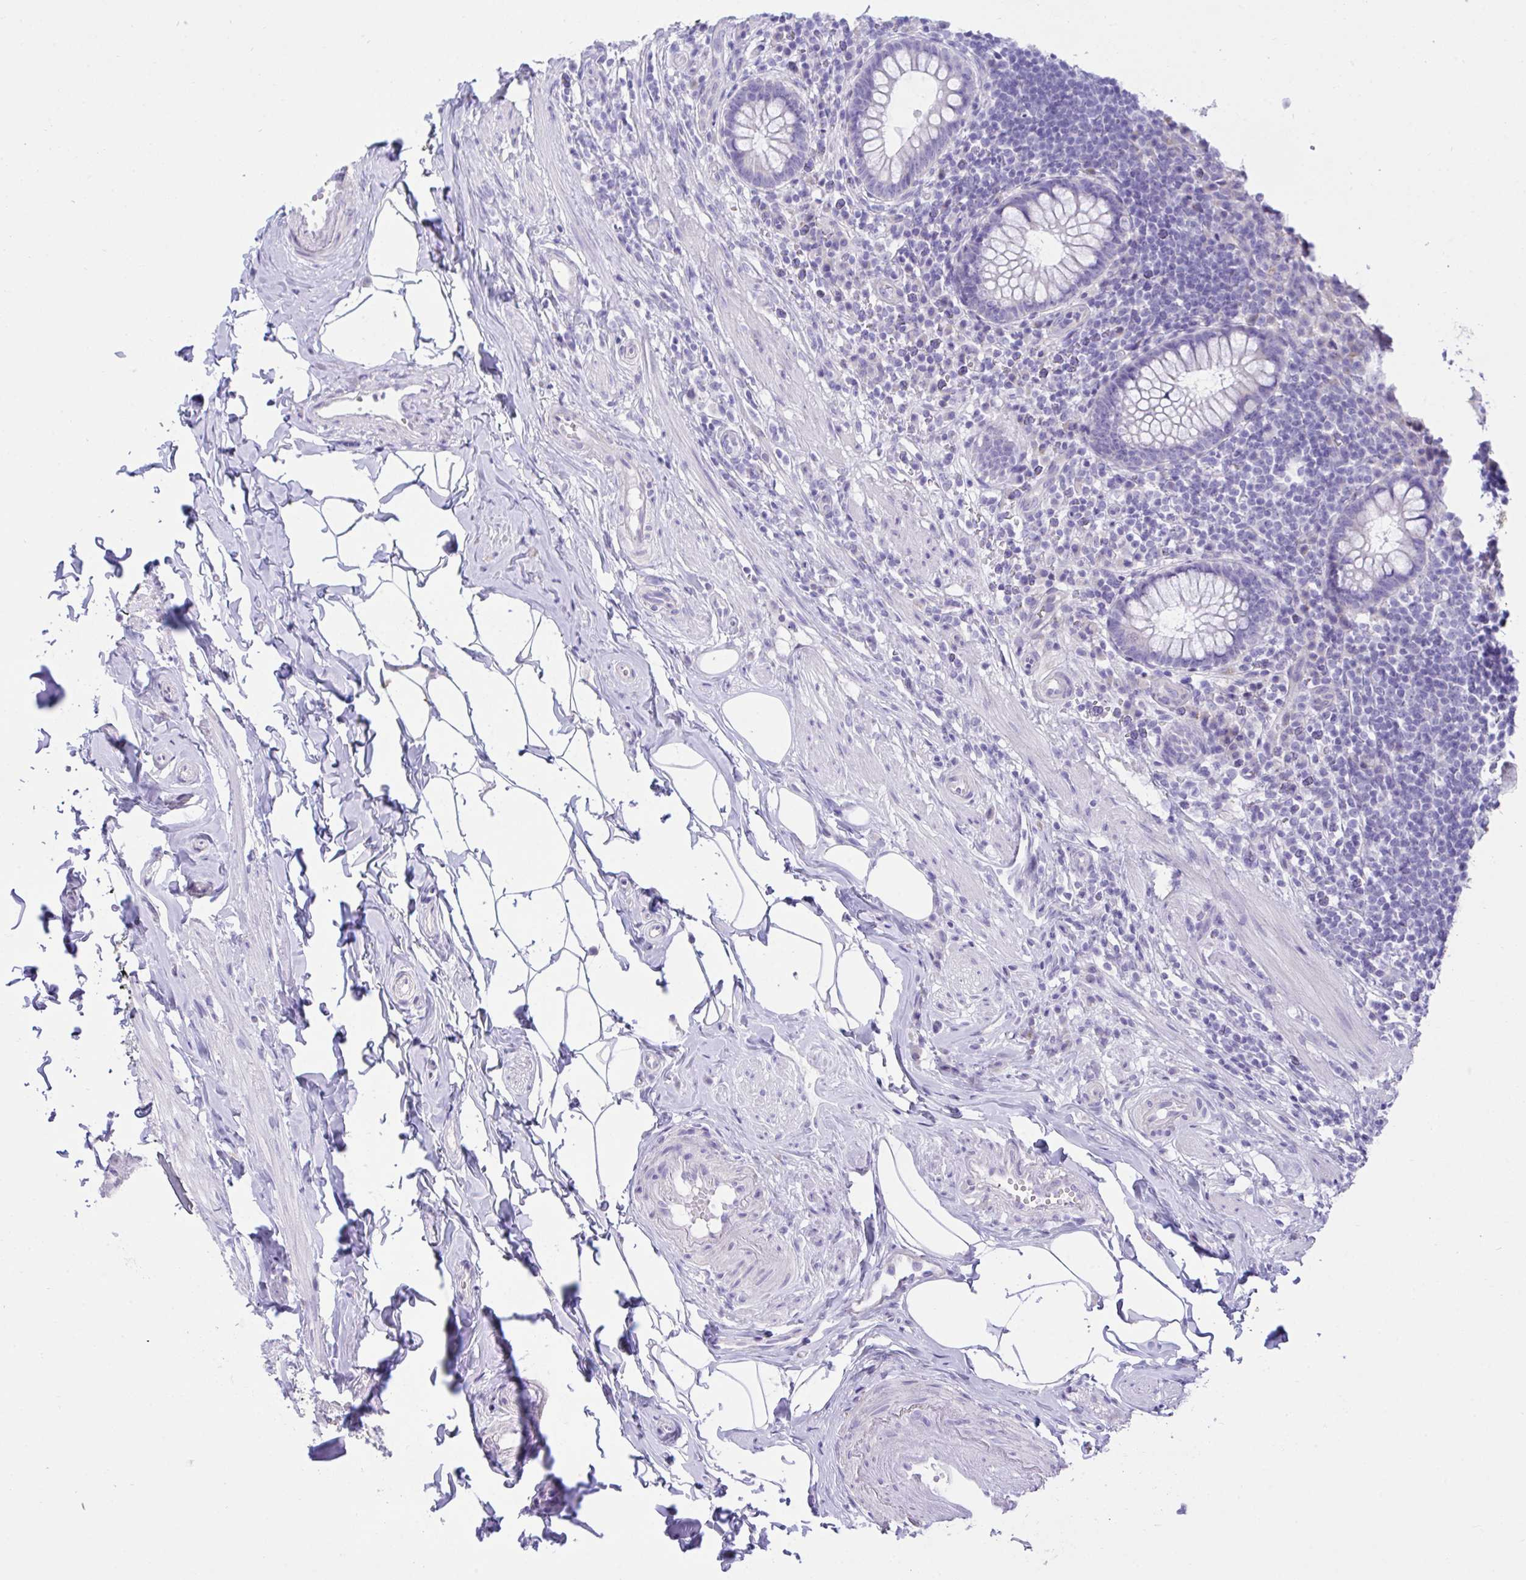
{"staining": {"intensity": "negative", "quantity": "none", "location": "none"}, "tissue": "appendix", "cell_type": "Glandular cells", "image_type": "normal", "snomed": [{"axis": "morphology", "description": "Normal tissue, NOS"}, {"axis": "topography", "description": "Appendix"}], "caption": "DAB (3,3'-diaminobenzidine) immunohistochemical staining of benign appendix exhibits no significant positivity in glandular cells. The staining was performed using DAB to visualize the protein expression in brown, while the nuclei were stained in blue with hematoxylin (Magnification: 20x).", "gene": "TMEM106B", "patient": {"sex": "female", "age": 56}}